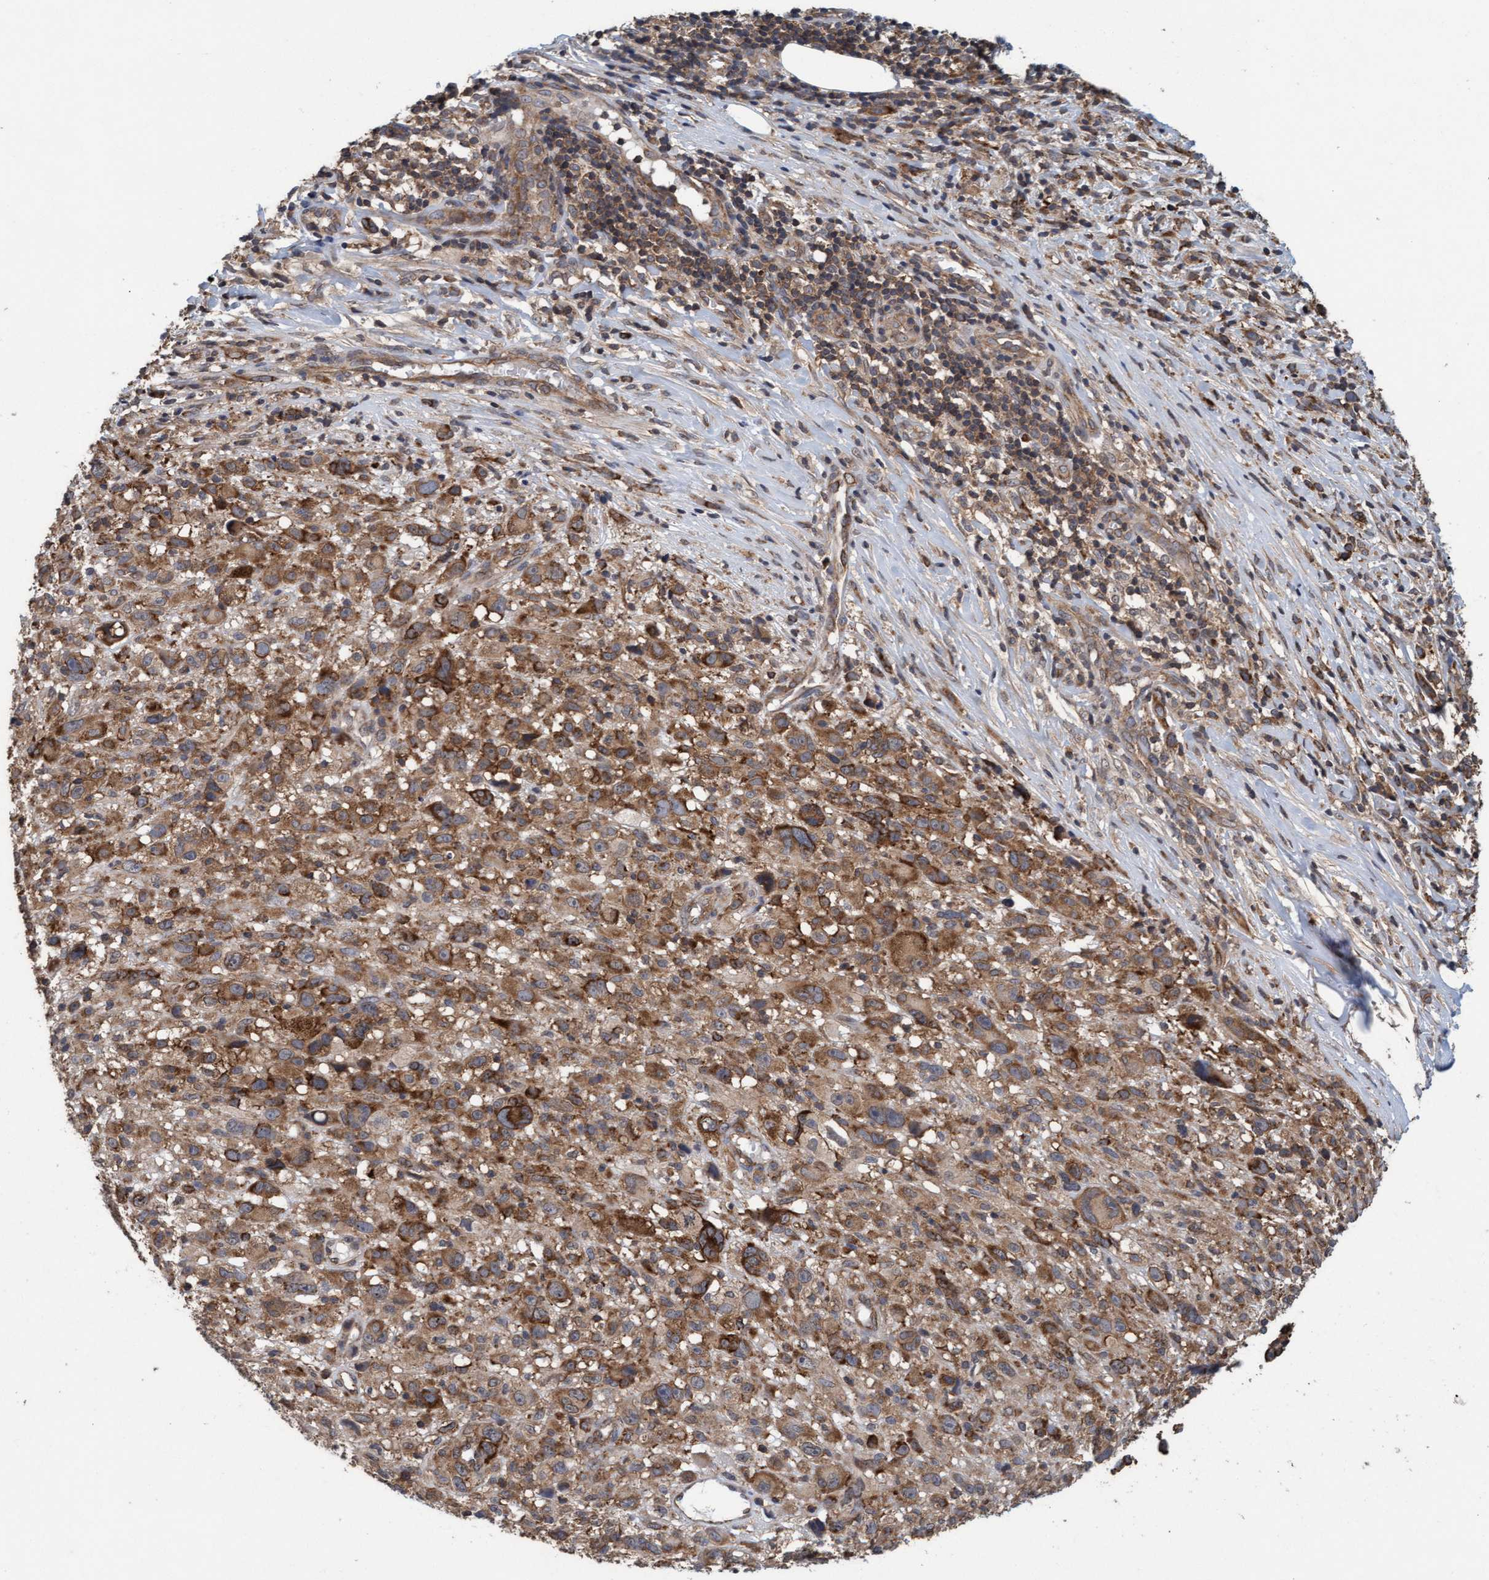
{"staining": {"intensity": "moderate", "quantity": ">75%", "location": "cytoplasmic/membranous"}, "tissue": "melanoma", "cell_type": "Tumor cells", "image_type": "cancer", "snomed": [{"axis": "morphology", "description": "Malignant melanoma, NOS"}, {"axis": "topography", "description": "Skin"}], "caption": "This is an image of immunohistochemistry staining of melanoma, which shows moderate expression in the cytoplasmic/membranous of tumor cells.", "gene": "FXR2", "patient": {"sex": "female", "age": 55}}